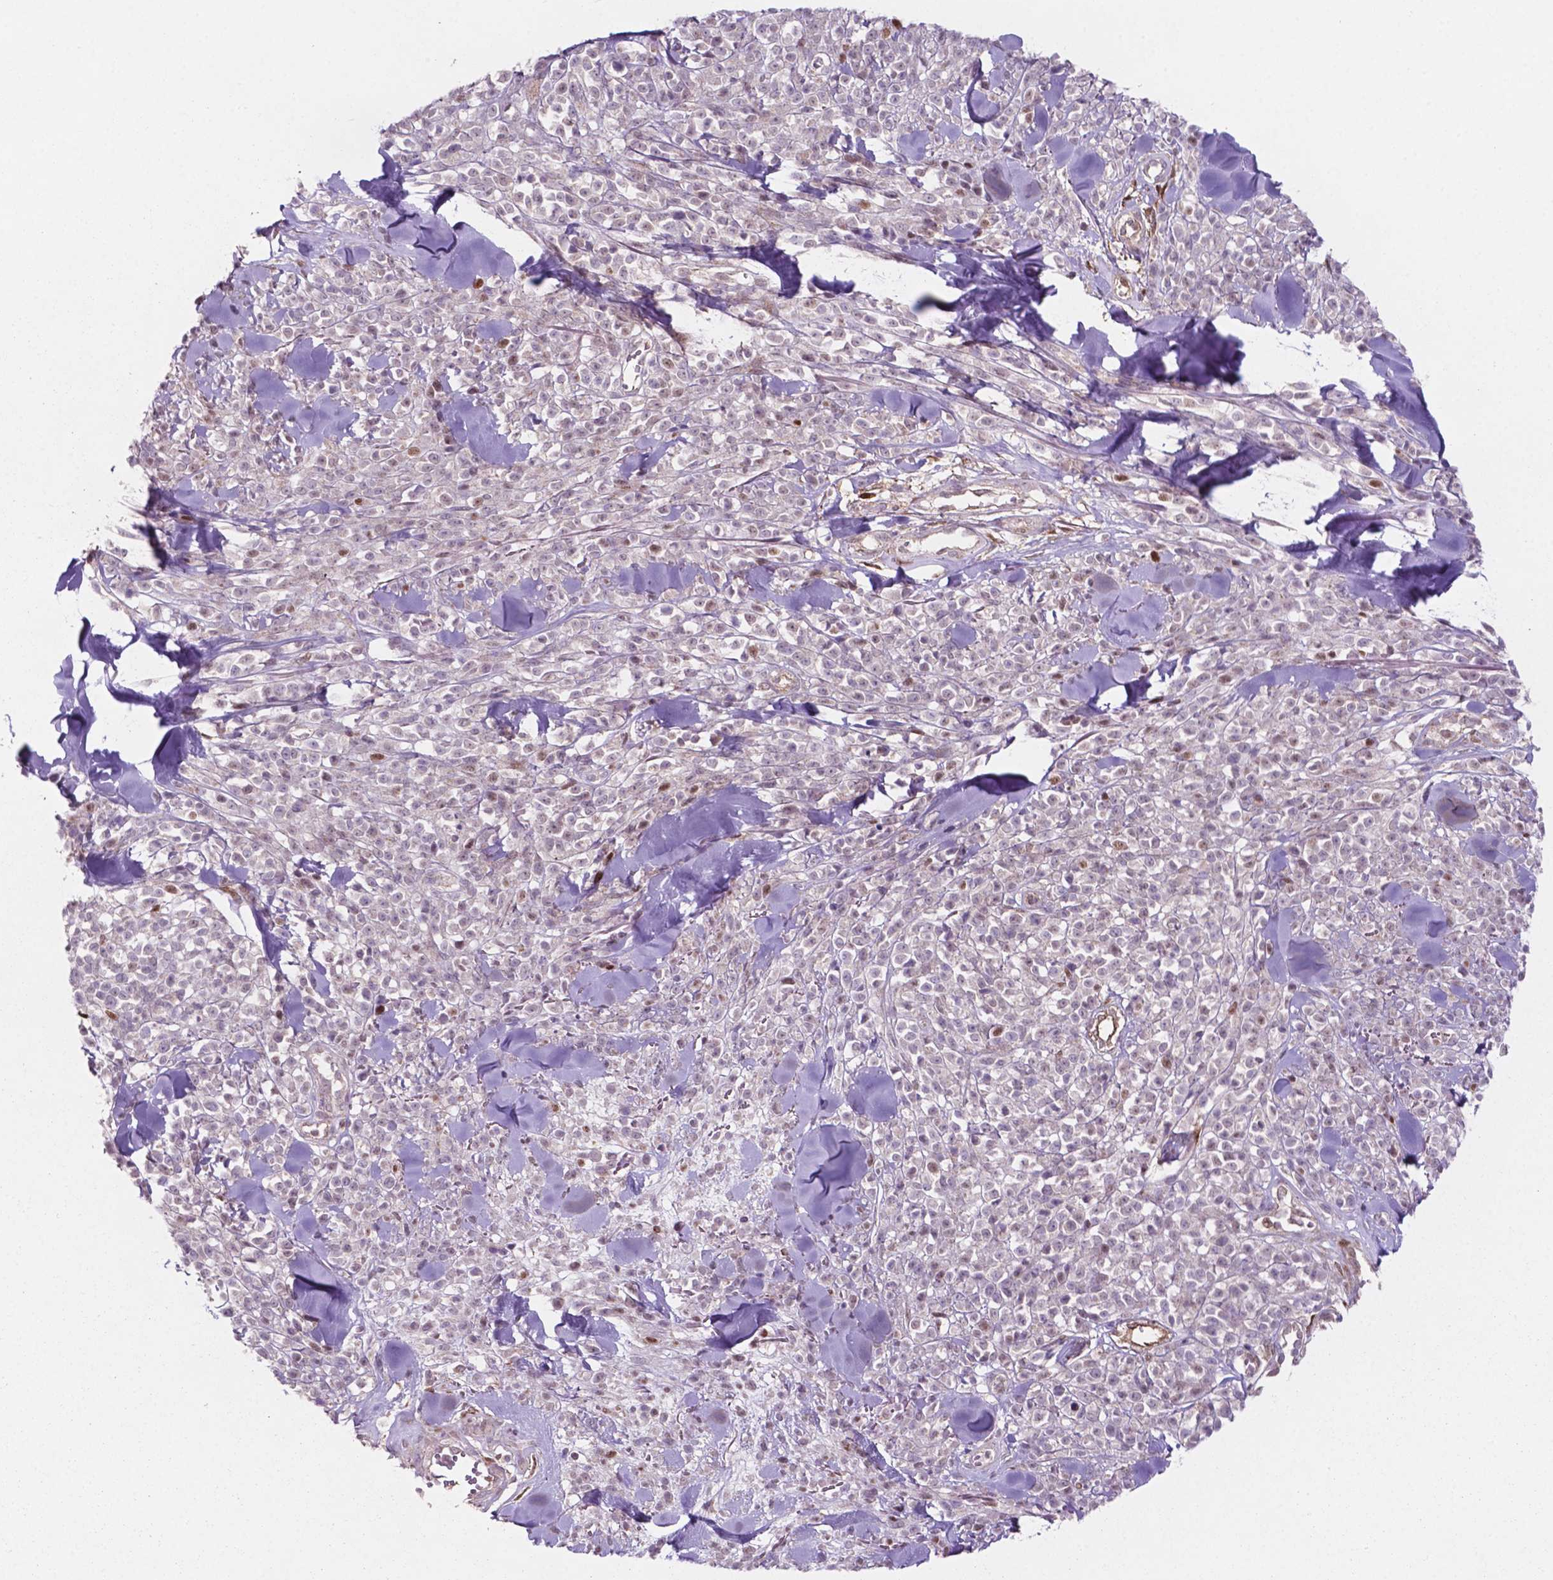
{"staining": {"intensity": "negative", "quantity": "none", "location": "none"}, "tissue": "melanoma", "cell_type": "Tumor cells", "image_type": "cancer", "snomed": [{"axis": "morphology", "description": "Malignant melanoma, NOS"}, {"axis": "topography", "description": "Skin"}, {"axis": "topography", "description": "Skin of trunk"}], "caption": "This is a photomicrograph of immunohistochemistry staining of melanoma, which shows no positivity in tumor cells. Nuclei are stained in blue.", "gene": "LDHA", "patient": {"sex": "male", "age": 74}}